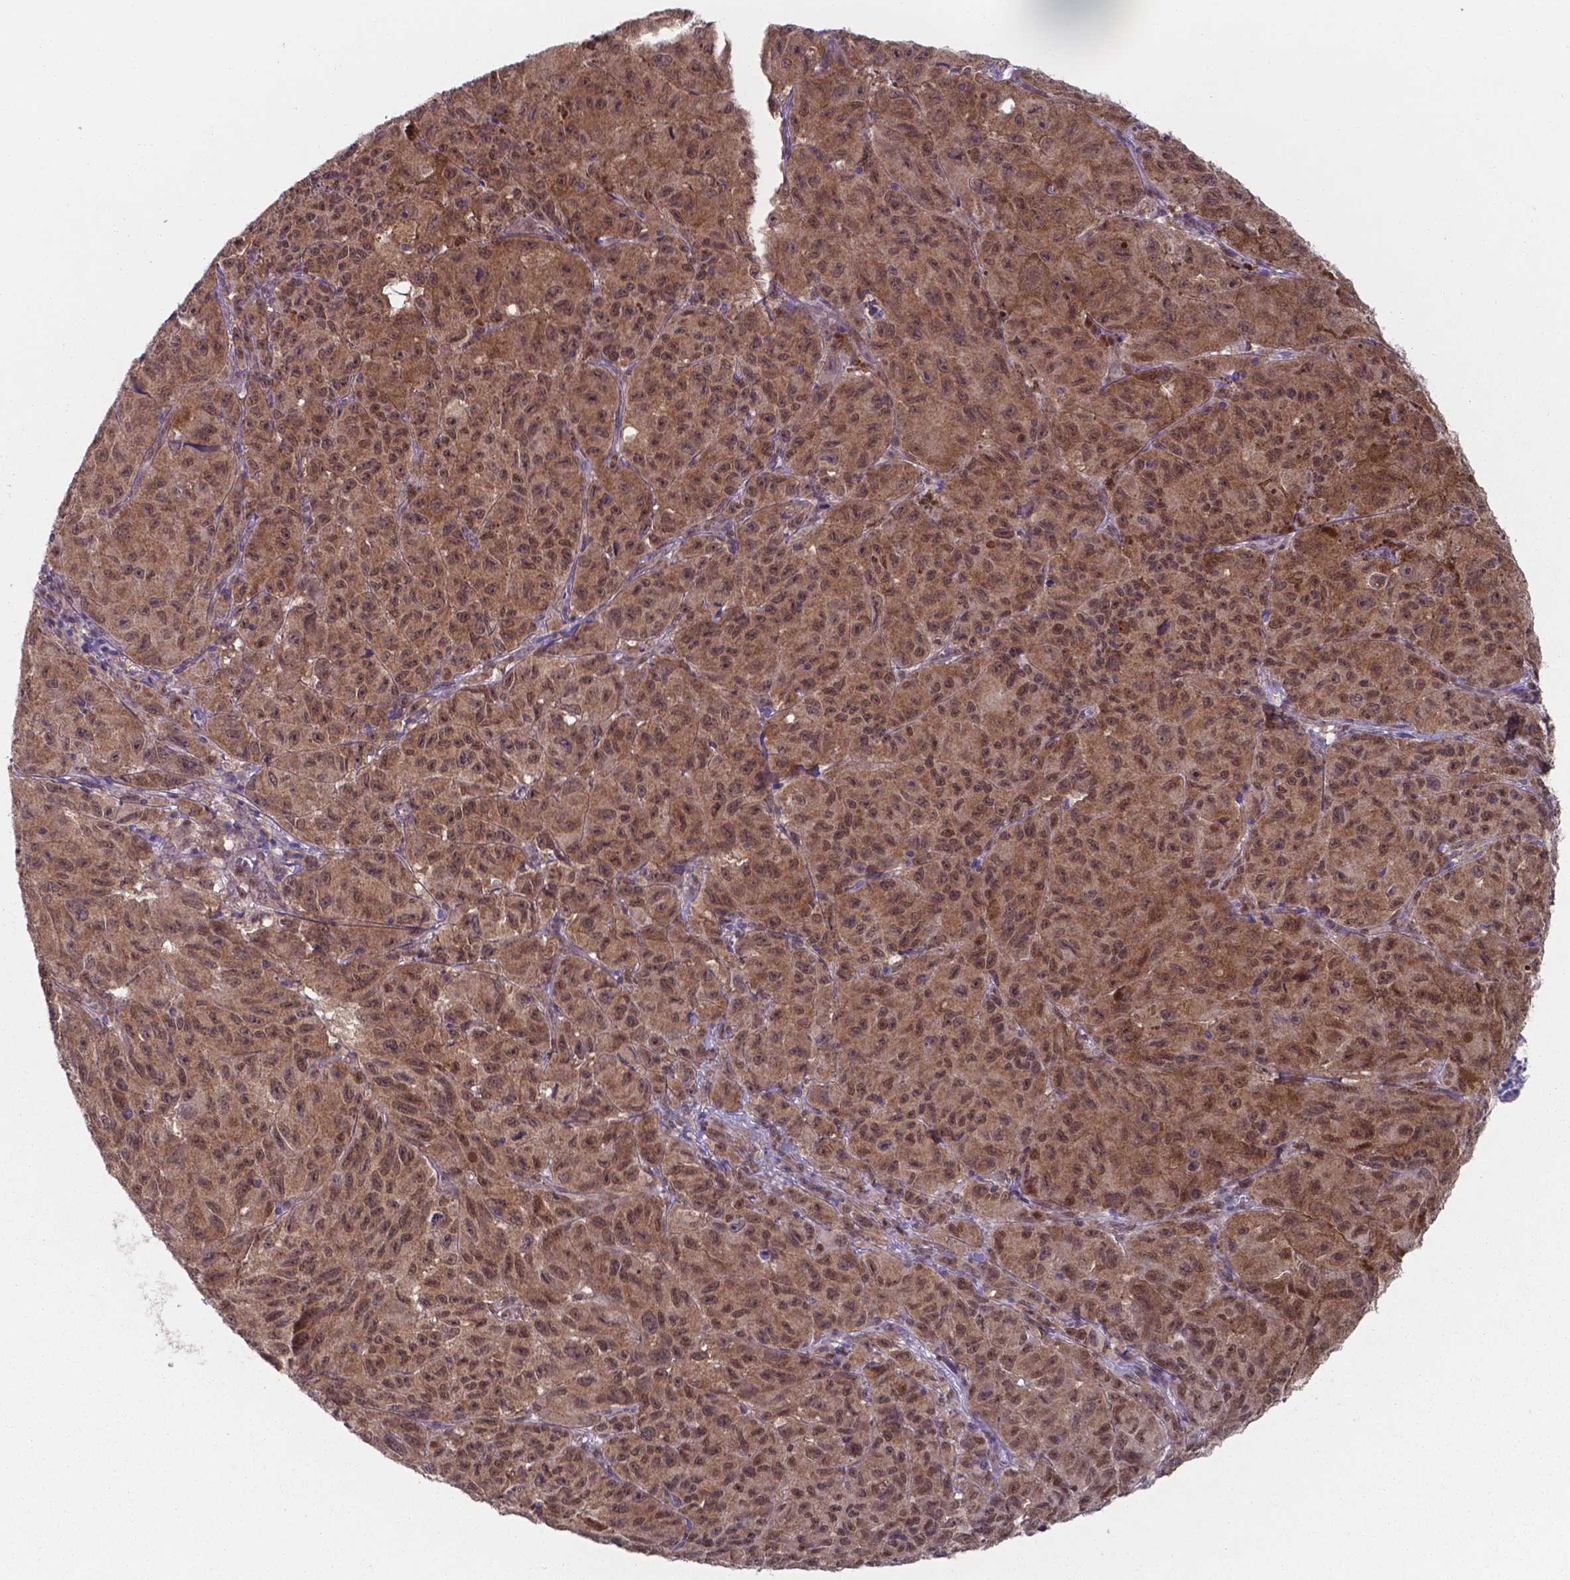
{"staining": {"intensity": "moderate", "quantity": ">75%", "location": "cytoplasmic/membranous,nuclear"}, "tissue": "melanoma", "cell_type": "Tumor cells", "image_type": "cancer", "snomed": [{"axis": "morphology", "description": "Malignant melanoma, NOS"}, {"axis": "topography", "description": "Vulva, labia, clitoris and Bartholin´s gland, NO"}], "caption": "Immunohistochemical staining of malignant melanoma exhibits medium levels of moderate cytoplasmic/membranous and nuclear positivity in approximately >75% of tumor cells. The staining is performed using DAB (3,3'-diaminobenzidine) brown chromogen to label protein expression. The nuclei are counter-stained blue using hematoxylin.", "gene": "UBE2E2", "patient": {"sex": "female", "age": 75}}